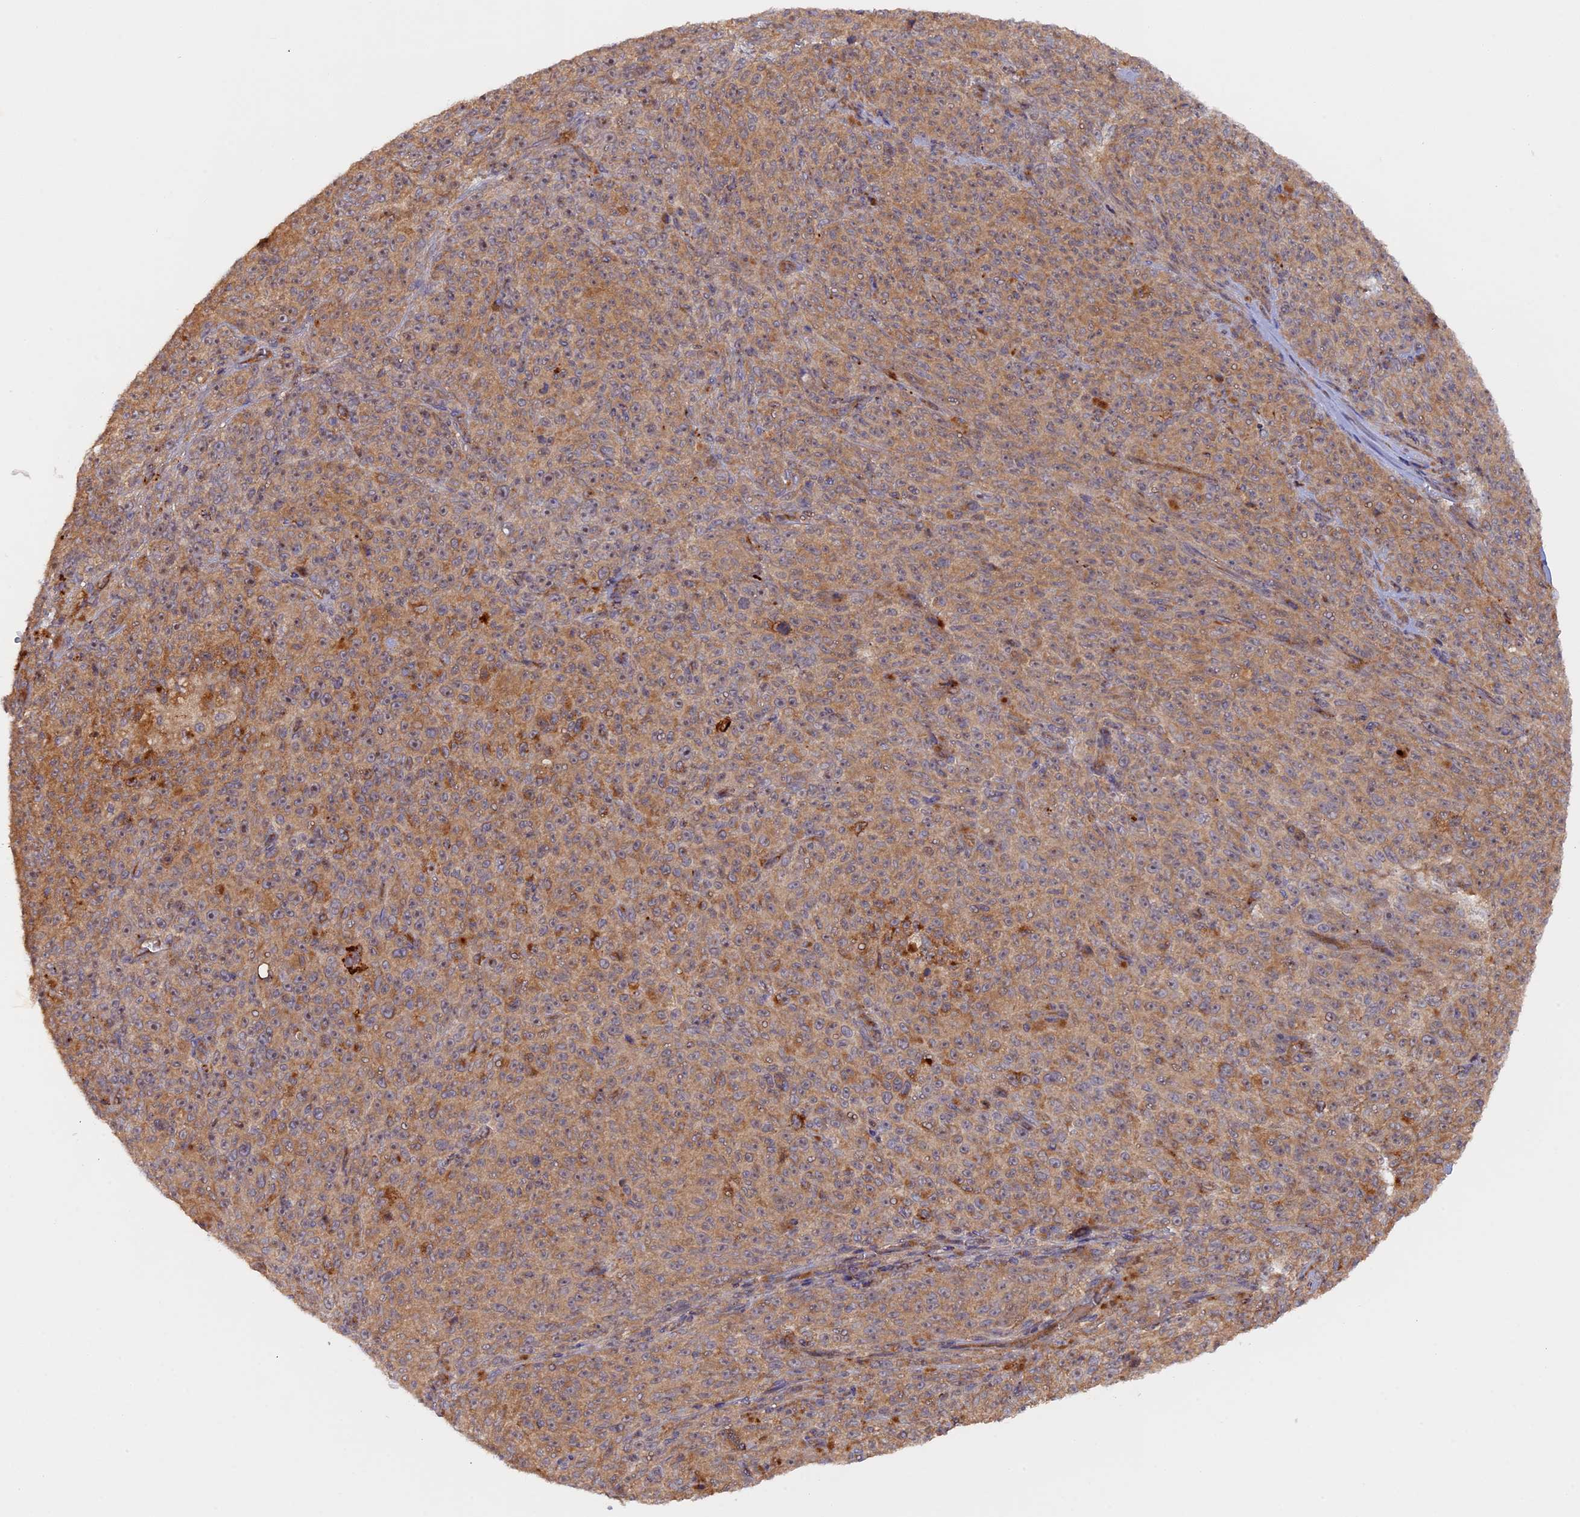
{"staining": {"intensity": "moderate", "quantity": ">75%", "location": "cytoplasmic/membranous"}, "tissue": "melanoma", "cell_type": "Tumor cells", "image_type": "cancer", "snomed": [{"axis": "morphology", "description": "Malignant melanoma, NOS"}, {"axis": "topography", "description": "Skin"}], "caption": "Immunohistochemistry photomicrograph of malignant melanoma stained for a protein (brown), which demonstrates medium levels of moderate cytoplasmic/membranous staining in approximately >75% of tumor cells.", "gene": "FERMT1", "patient": {"sex": "female", "age": 82}}